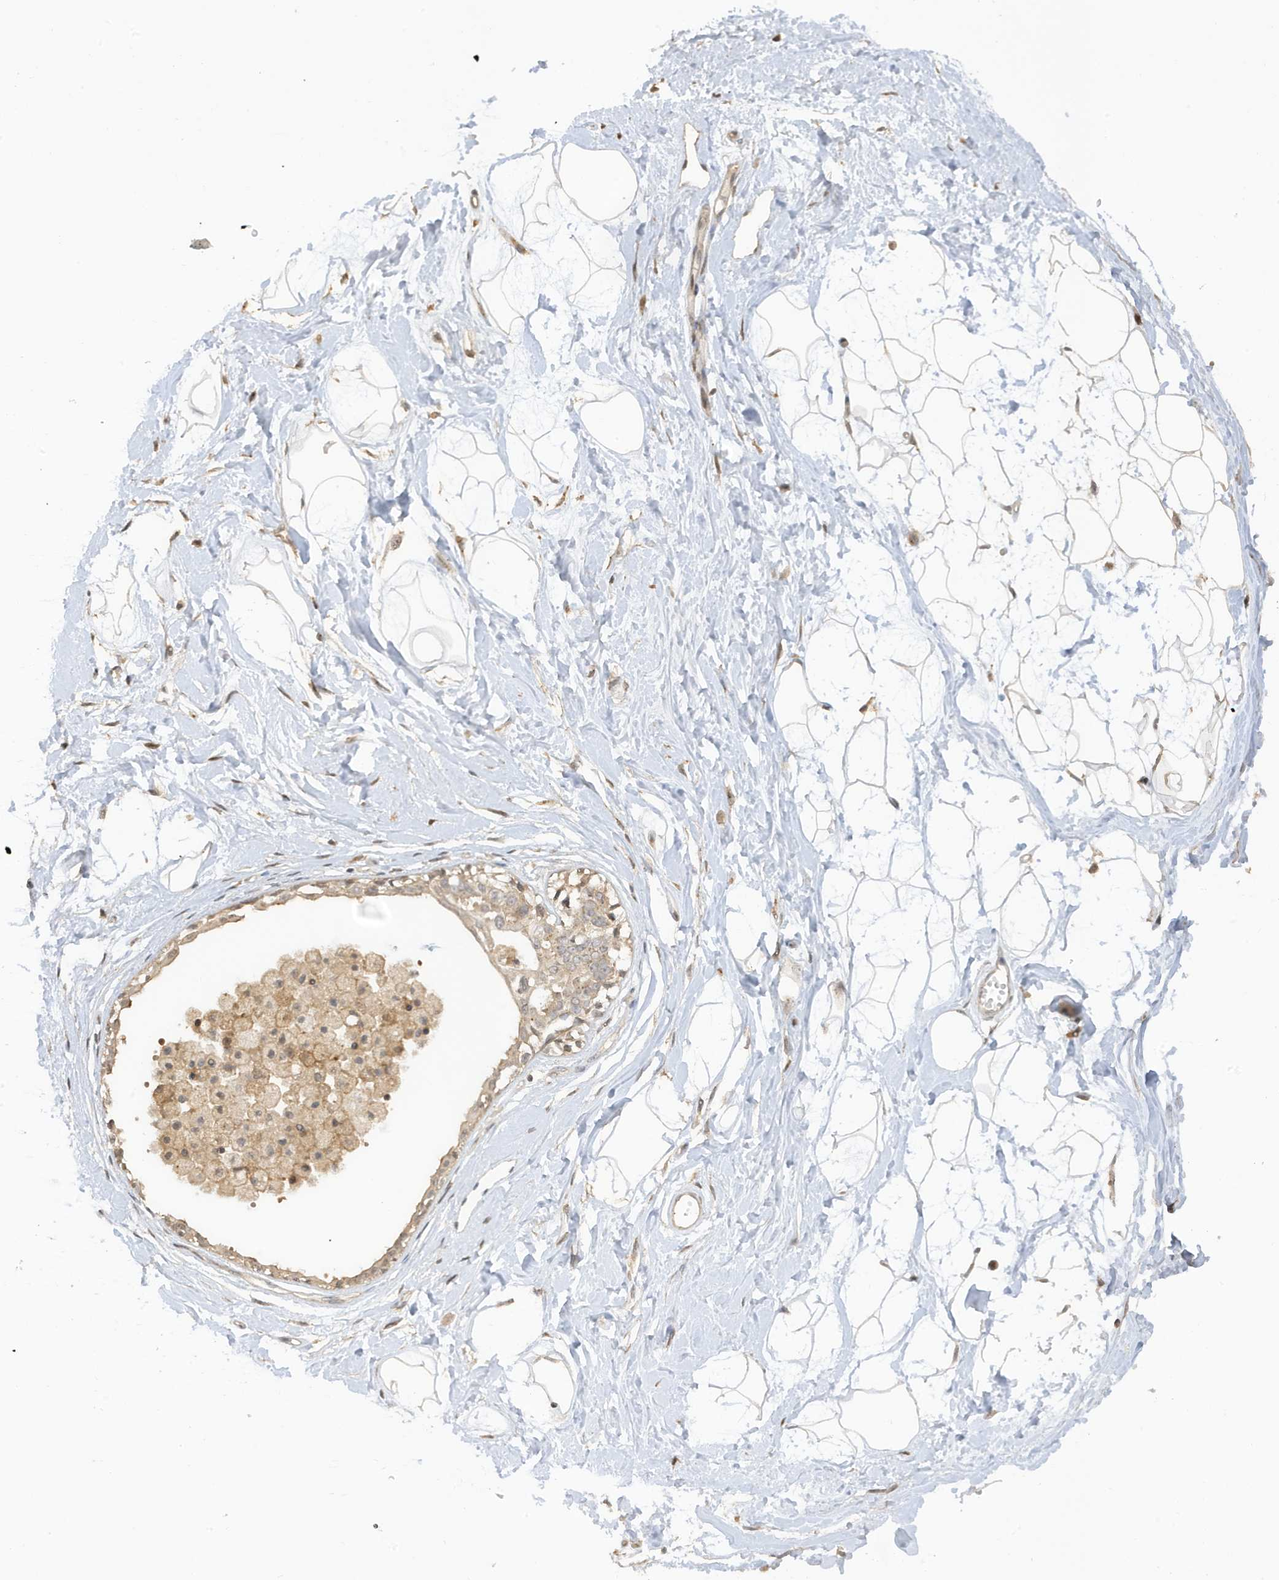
{"staining": {"intensity": "moderate", "quantity": "25%-75%", "location": "cytoplasmic/membranous,nuclear"}, "tissue": "breast", "cell_type": "Adipocytes", "image_type": "normal", "snomed": [{"axis": "morphology", "description": "Normal tissue, NOS"}, {"axis": "topography", "description": "Breast"}], "caption": "Protein expression by immunohistochemistry (IHC) exhibits moderate cytoplasmic/membranous,nuclear positivity in about 25%-75% of adipocytes in benign breast. The protein of interest is shown in brown color, while the nuclei are stained blue.", "gene": "TAB3", "patient": {"sex": "female", "age": 45}}